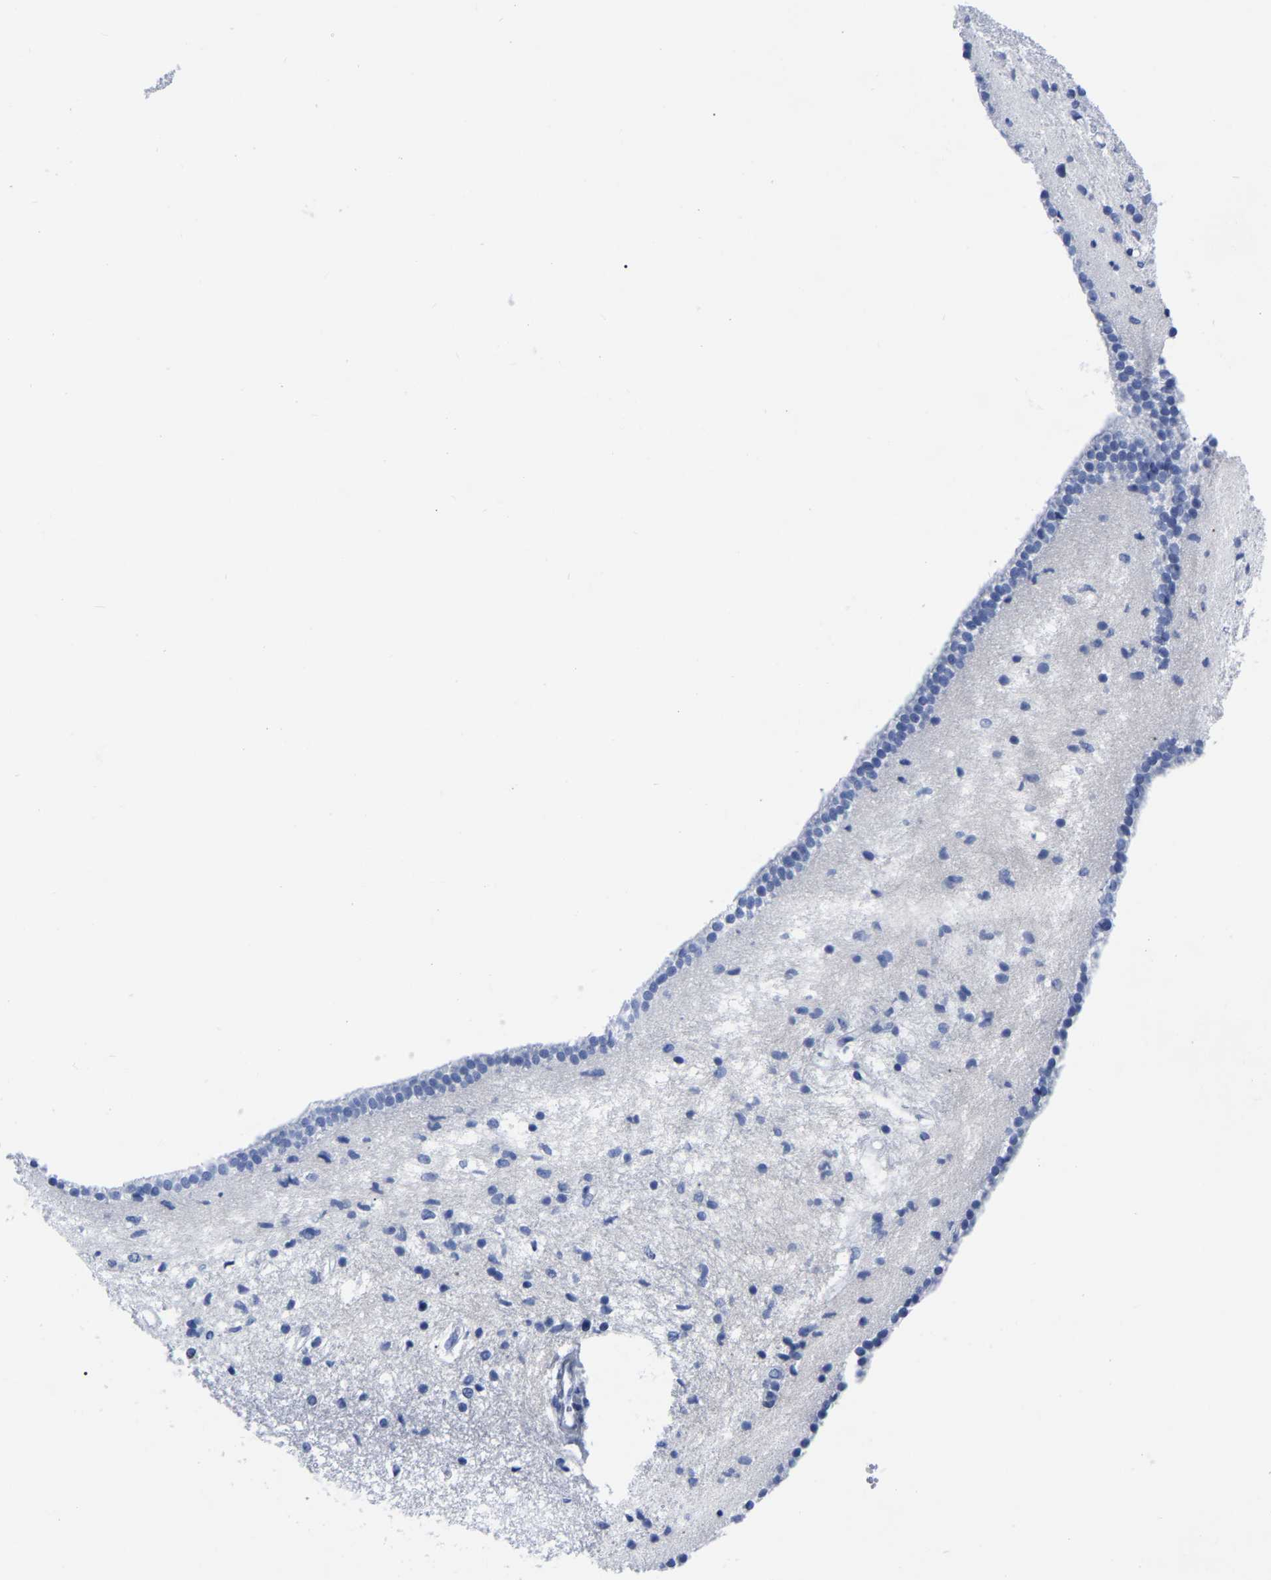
{"staining": {"intensity": "negative", "quantity": "none", "location": "none"}, "tissue": "caudate", "cell_type": "Glial cells", "image_type": "normal", "snomed": [{"axis": "morphology", "description": "Normal tissue, NOS"}, {"axis": "topography", "description": "Lateral ventricle wall"}], "caption": "High power microscopy micrograph of an IHC photomicrograph of benign caudate, revealing no significant expression in glial cells. Brightfield microscopy of IHC stained with DAB (3,3'-diaminobenzidine) (brown) and hematoxylin (blue), captured at high magnification.", "gene": "IMPG2", "patient": {"sex": "male", "age": 45}}